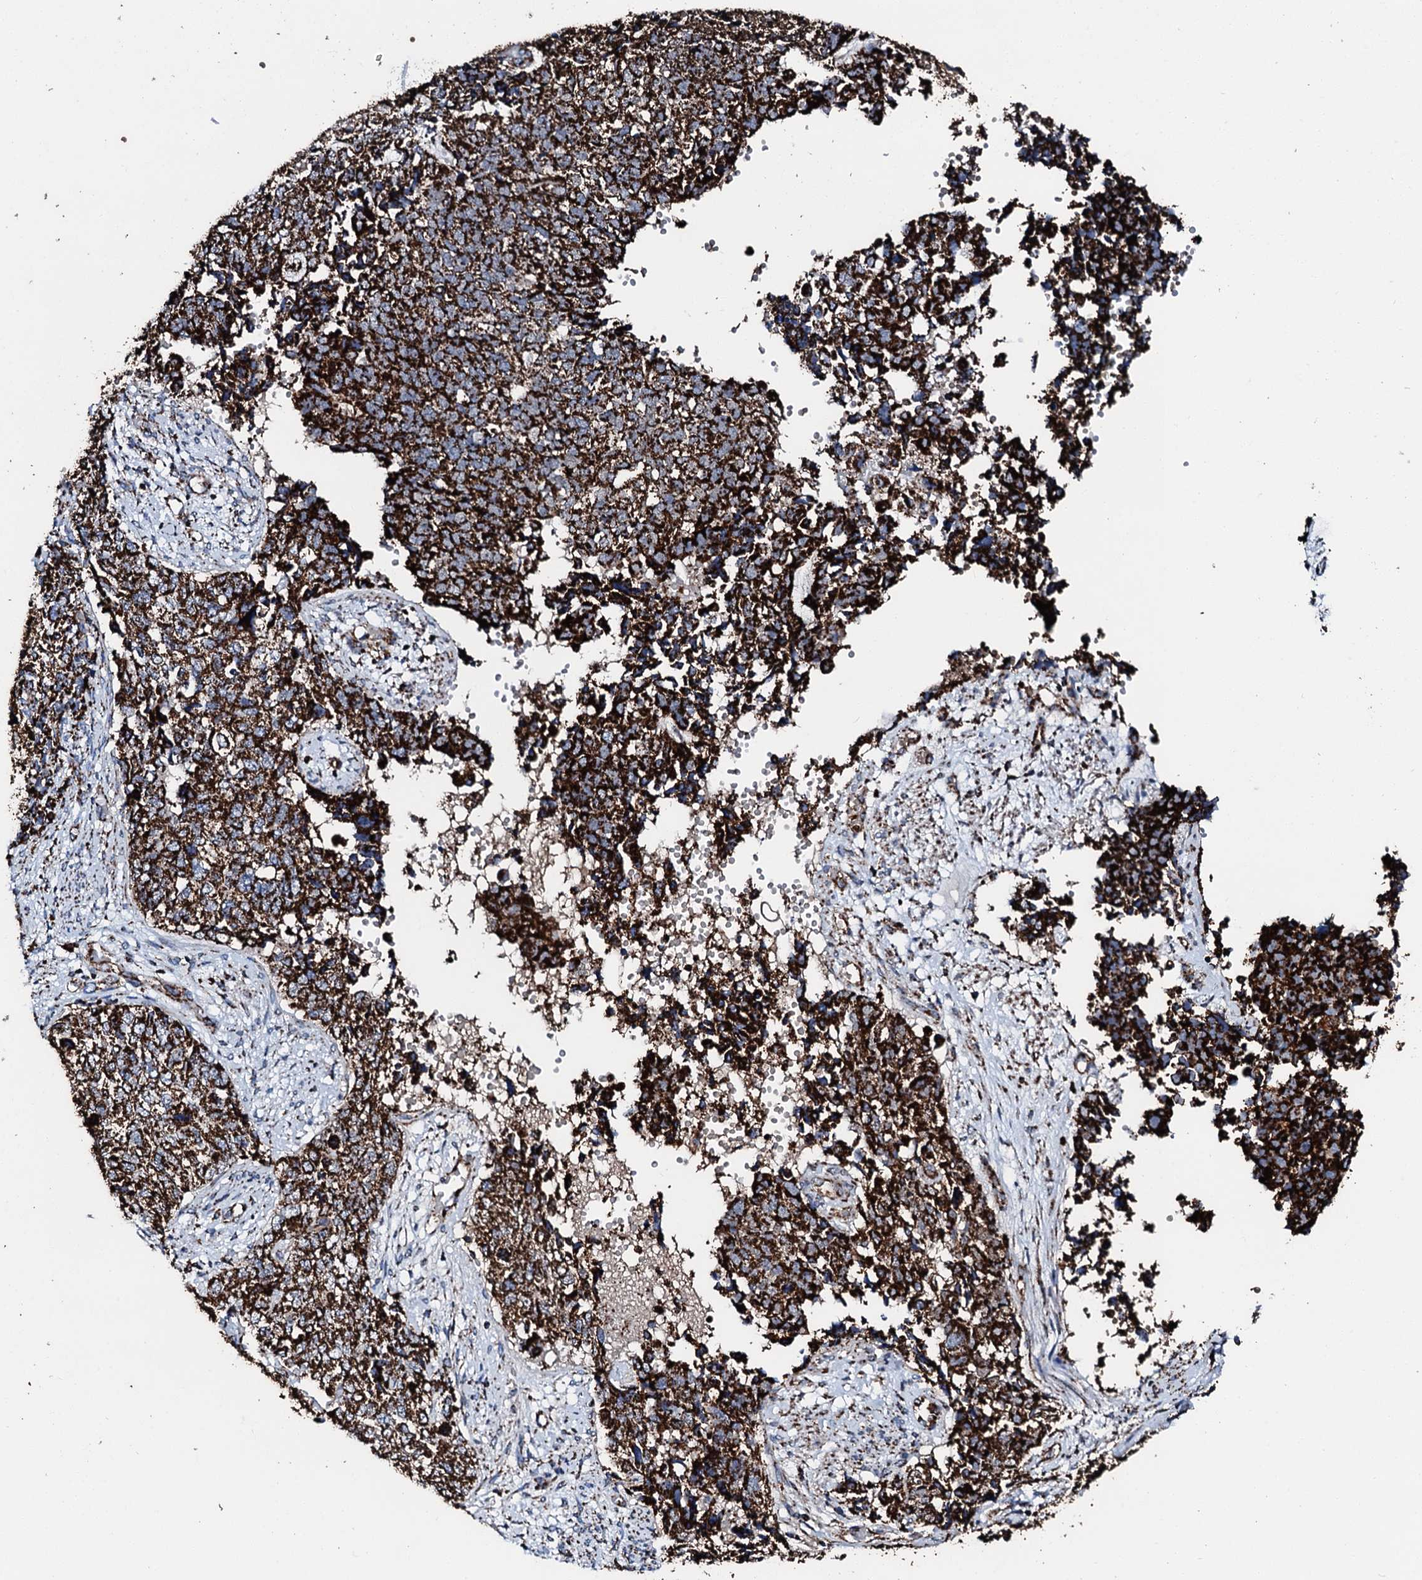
{"staining": {"intensity": "strong", "quantity": ">75%", "location": "cytoplasmic/membranous"}, "tissue": "cervical cancer", "cell_type": "Tumor cells", "image_type": "cancer", "snomed": [{"axis": "morphology", "description": "Squamous cell carcinoma, NOS"}, {"axis": "topography", "description": "Cervix"}], "caption": "Immunohistochemistry (IHC) micrograph of cervical squamous cell carcinoma stained for a protein (brown), which demonstrates high levels of strong cytoplasmic/membranous expression in approximately >75% of tumor cells.", "gene": "HADH", "patient": {"sex": "female", "age": 63}}